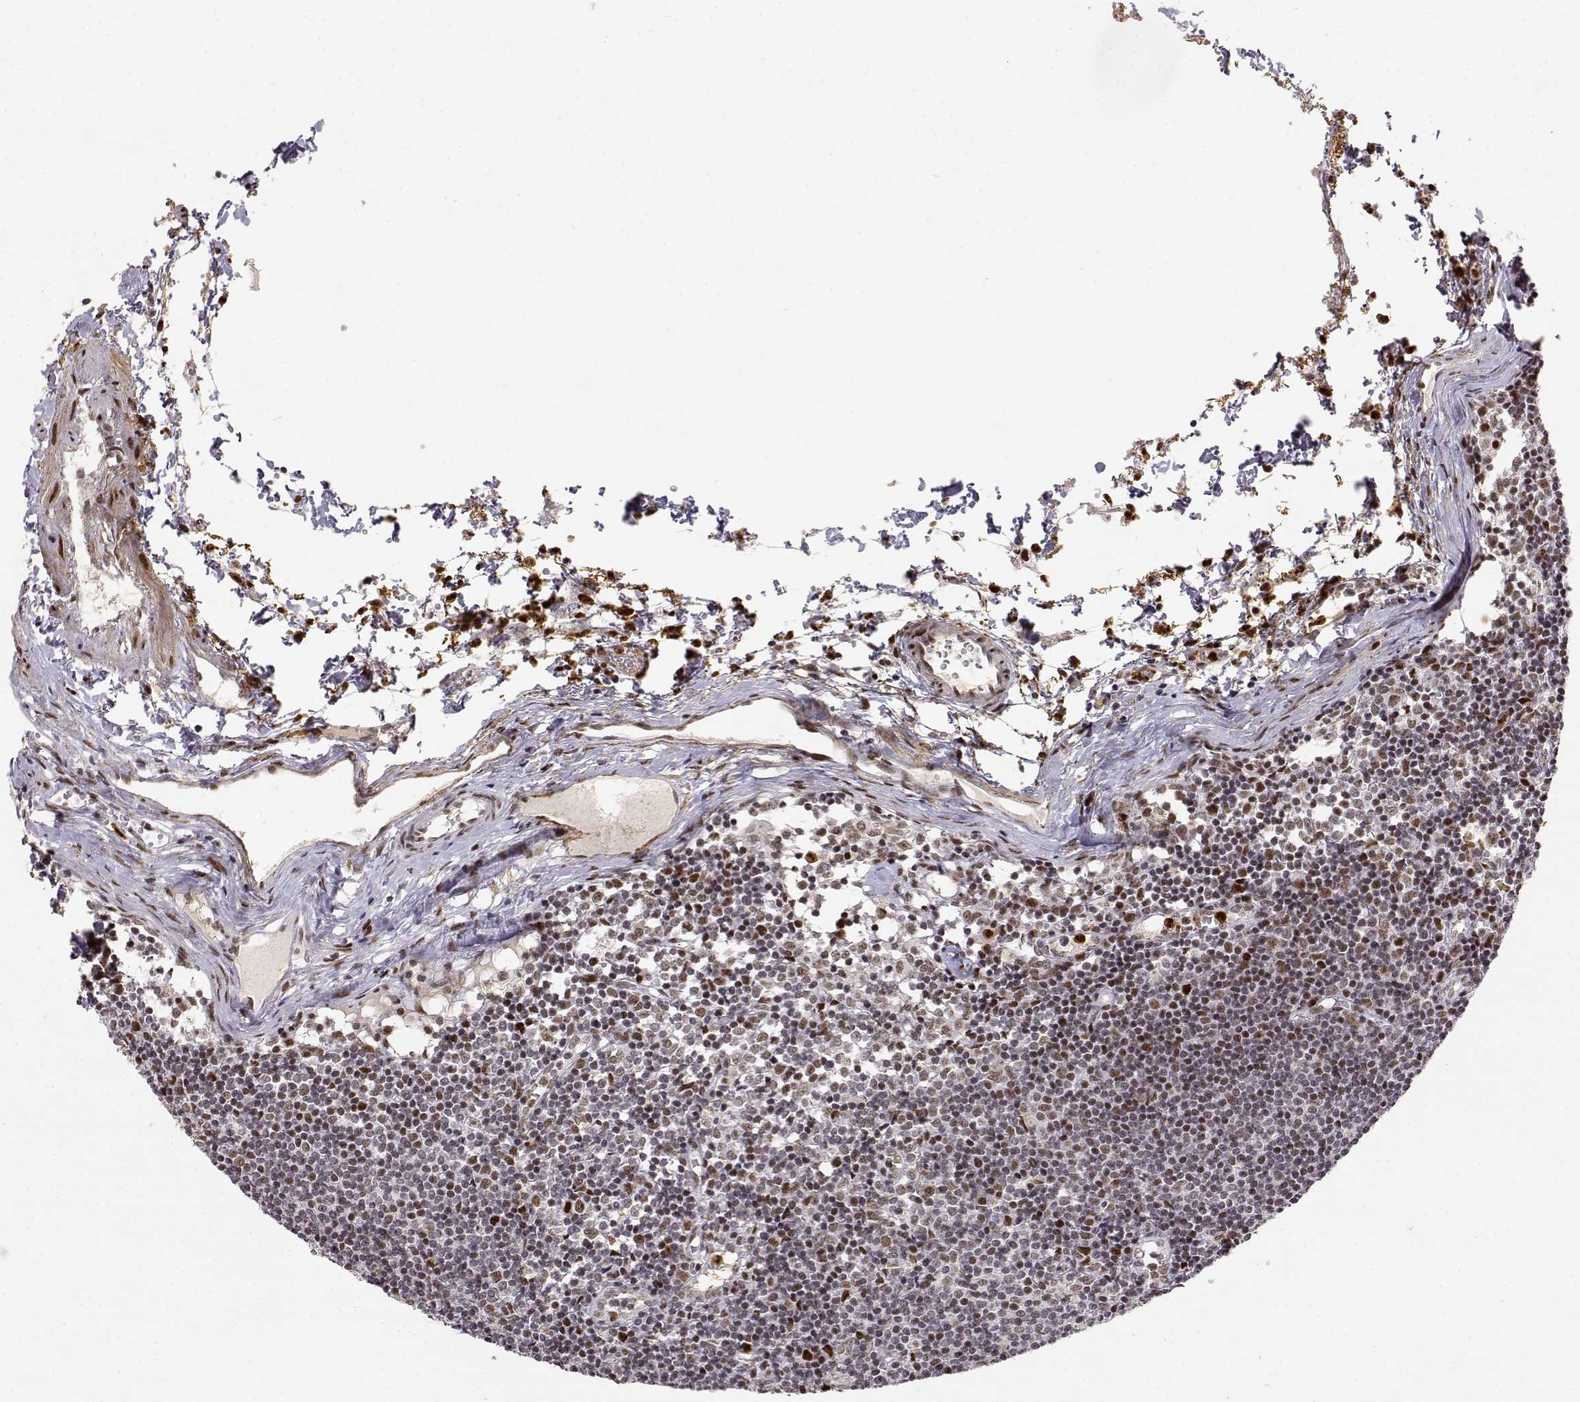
{"staining": {"intensity": "weak", "quantity": "<25%", "location": "nuclear"}, "tissue": "lymph node", "cell_type": "Germinal center cells", "image_type": "normal", "snomed": [{"axis": "morphology", "description": "Normal tissue, NOS"}, {"axis": "topography", "description": "Lymph node"}], "caption": "Immunohistochemistry histopathology image of normal lymph node stained for a protein (brown), which demonstrates no expression in germinal center cells.", "gene": "RSF1", "patient": {"sex": "female", "age": 52}}